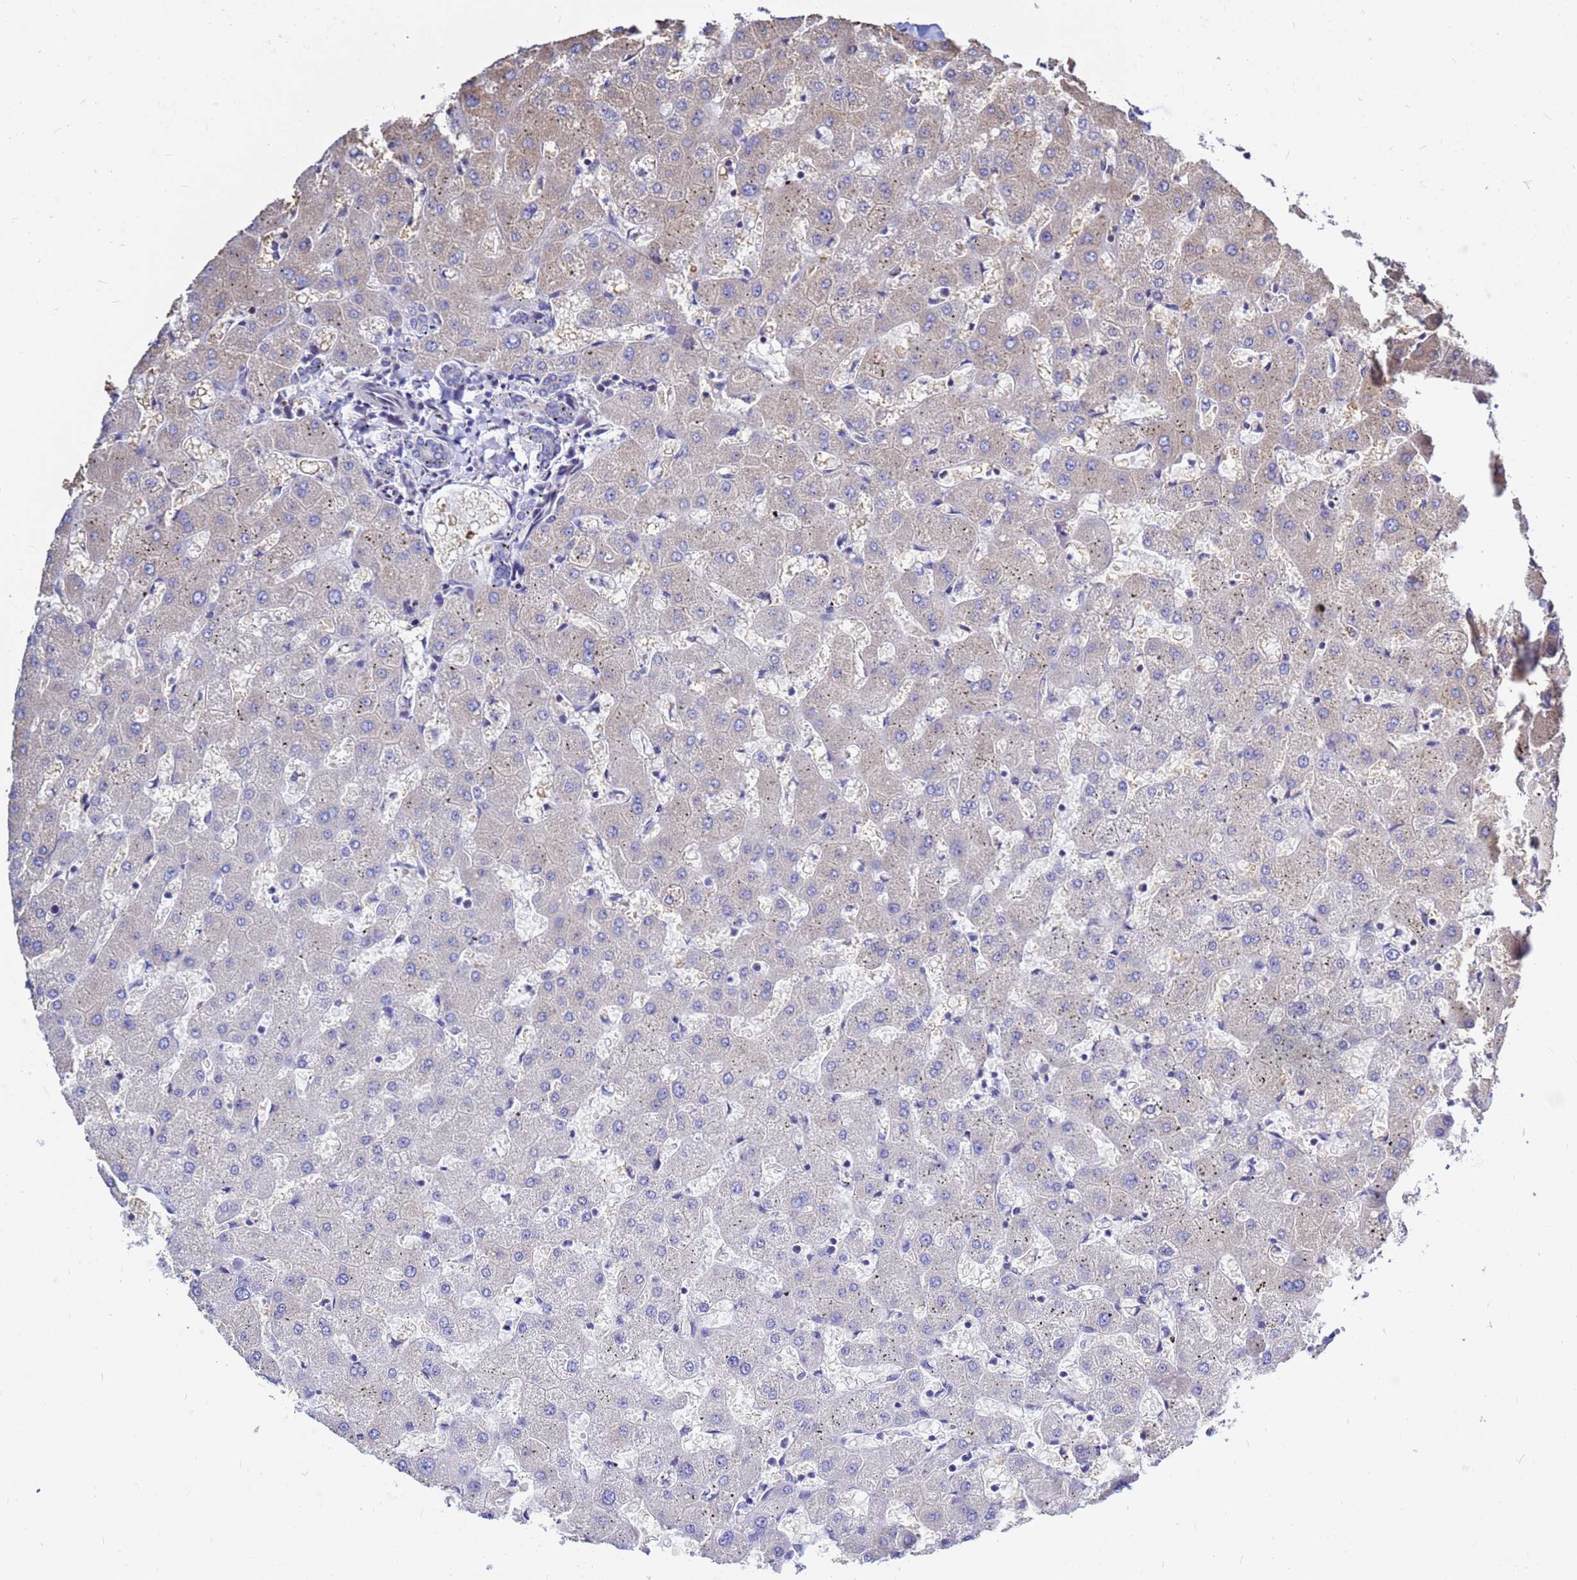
{"staining": {"intensity": "negative", "quantity": "none", "location": "none"}, "tissue": "liver", "cell_type": "Cholangiocytes", "image_type": "normal", "snomed": [{"axis": "morphology", "description": "Normal tissue, NOS"}, {"axis": "topography", "description": "Liver"}], "caption": "Immunohistochemical staining of benign human liver exhibits no significant expression in cholangiocytes.", "gene": "MOB2", "patient": {"sex": "female", "age": 63}}